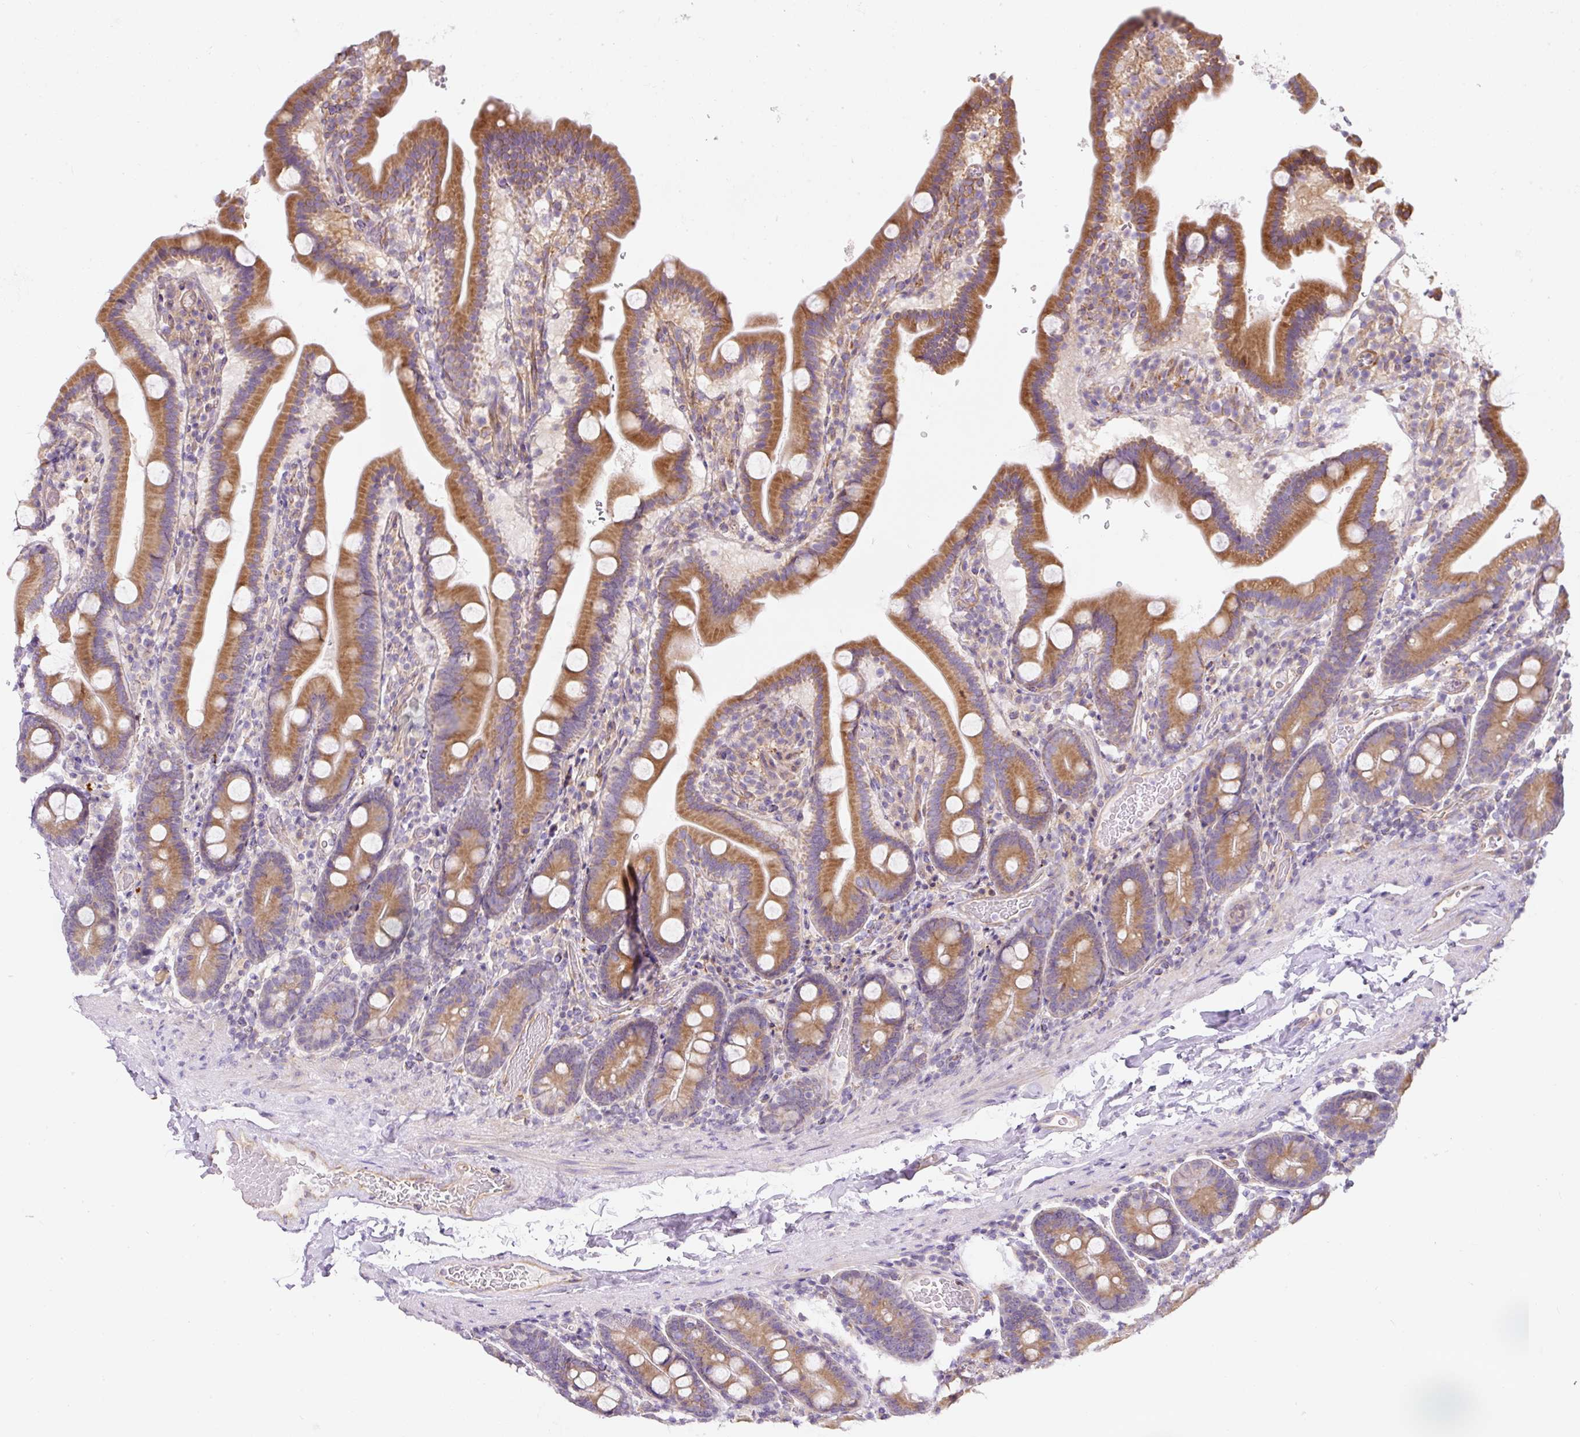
{"staining": {"intensity": "strong", "quantity": ">75%", "location": "cytoplasmic/membranous"}, "tissue": "duodenum", "cell_type": "Glandular cells", "image_type": "normal", "snomed": [{"axis": "morphology", "description": "Normal tissue, NOS"}, {"axis": "topography", "description": "Duodenum"}], "caption": "A brown stain highlights strong cytoplasmic/membranous expression of a protein in glandular cells of unremarkable duodenum.", "gene": "ERAP2", "patient": {"sex": "male", "age": 55}}